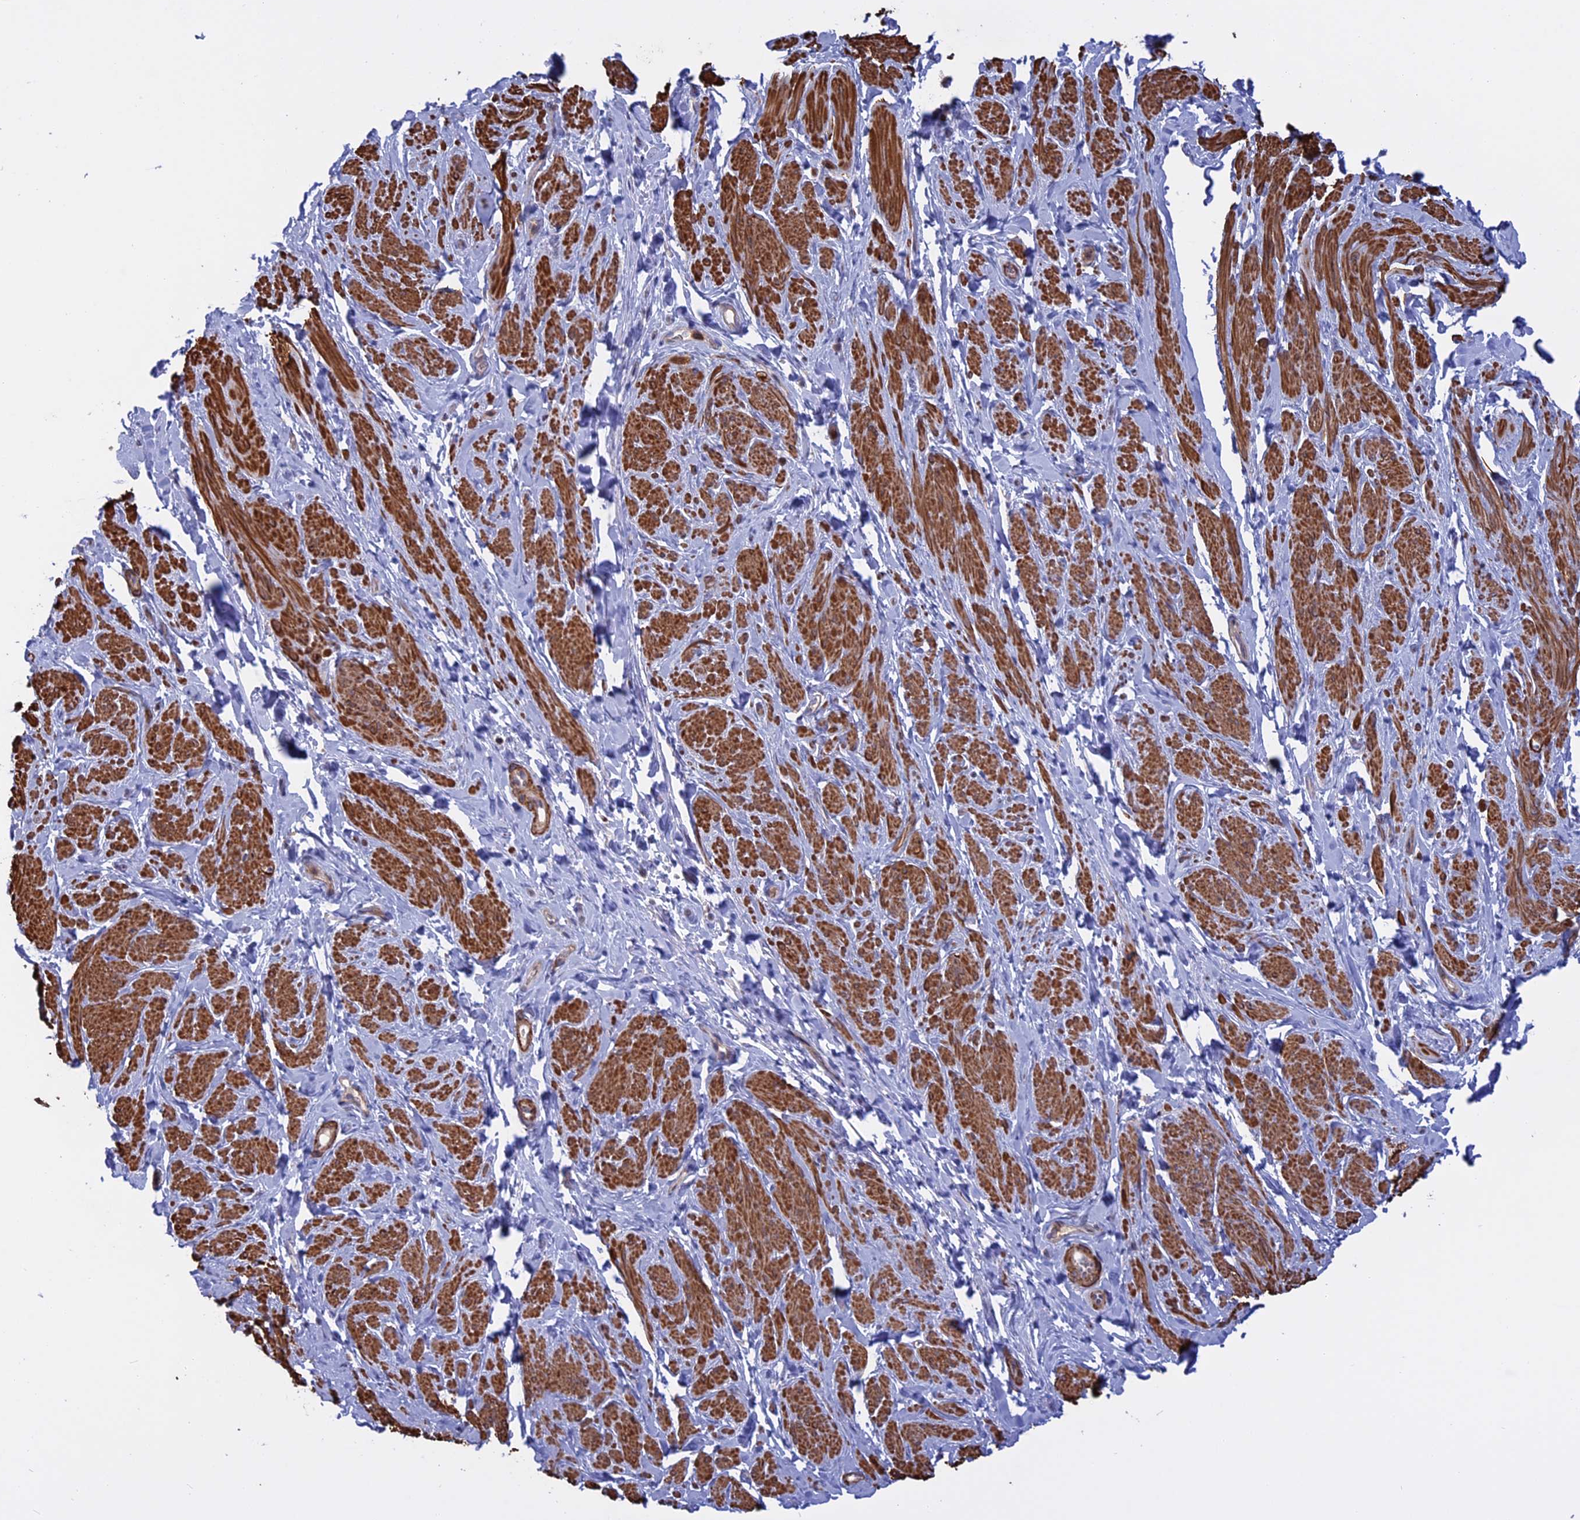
{"staining": {"intensity": "strong", "quantity": "25%-75%", "location": "cytoplasmic/membranous"}, "tissue": "smooth muscle", "cell_type": "Smooth muscle cells", "image_type": "normal", "snomed": [{"axis": "morphology", "description": "Normal tissue, NOS"}, {"axis": "topography", "description": "Smooth muscle"}, {"axis": "topography", "description": "Peripheral nerve tissue"}], "caption": "About 25%-75% of smooth muscle cells in benign smooth muscle demonstrate strong cytoplasmic/membranous protein expression as visualized by brown immunohistochemical staining.", "gene": "LYPD5", "patient": {"sex": "male", "age": 69}}